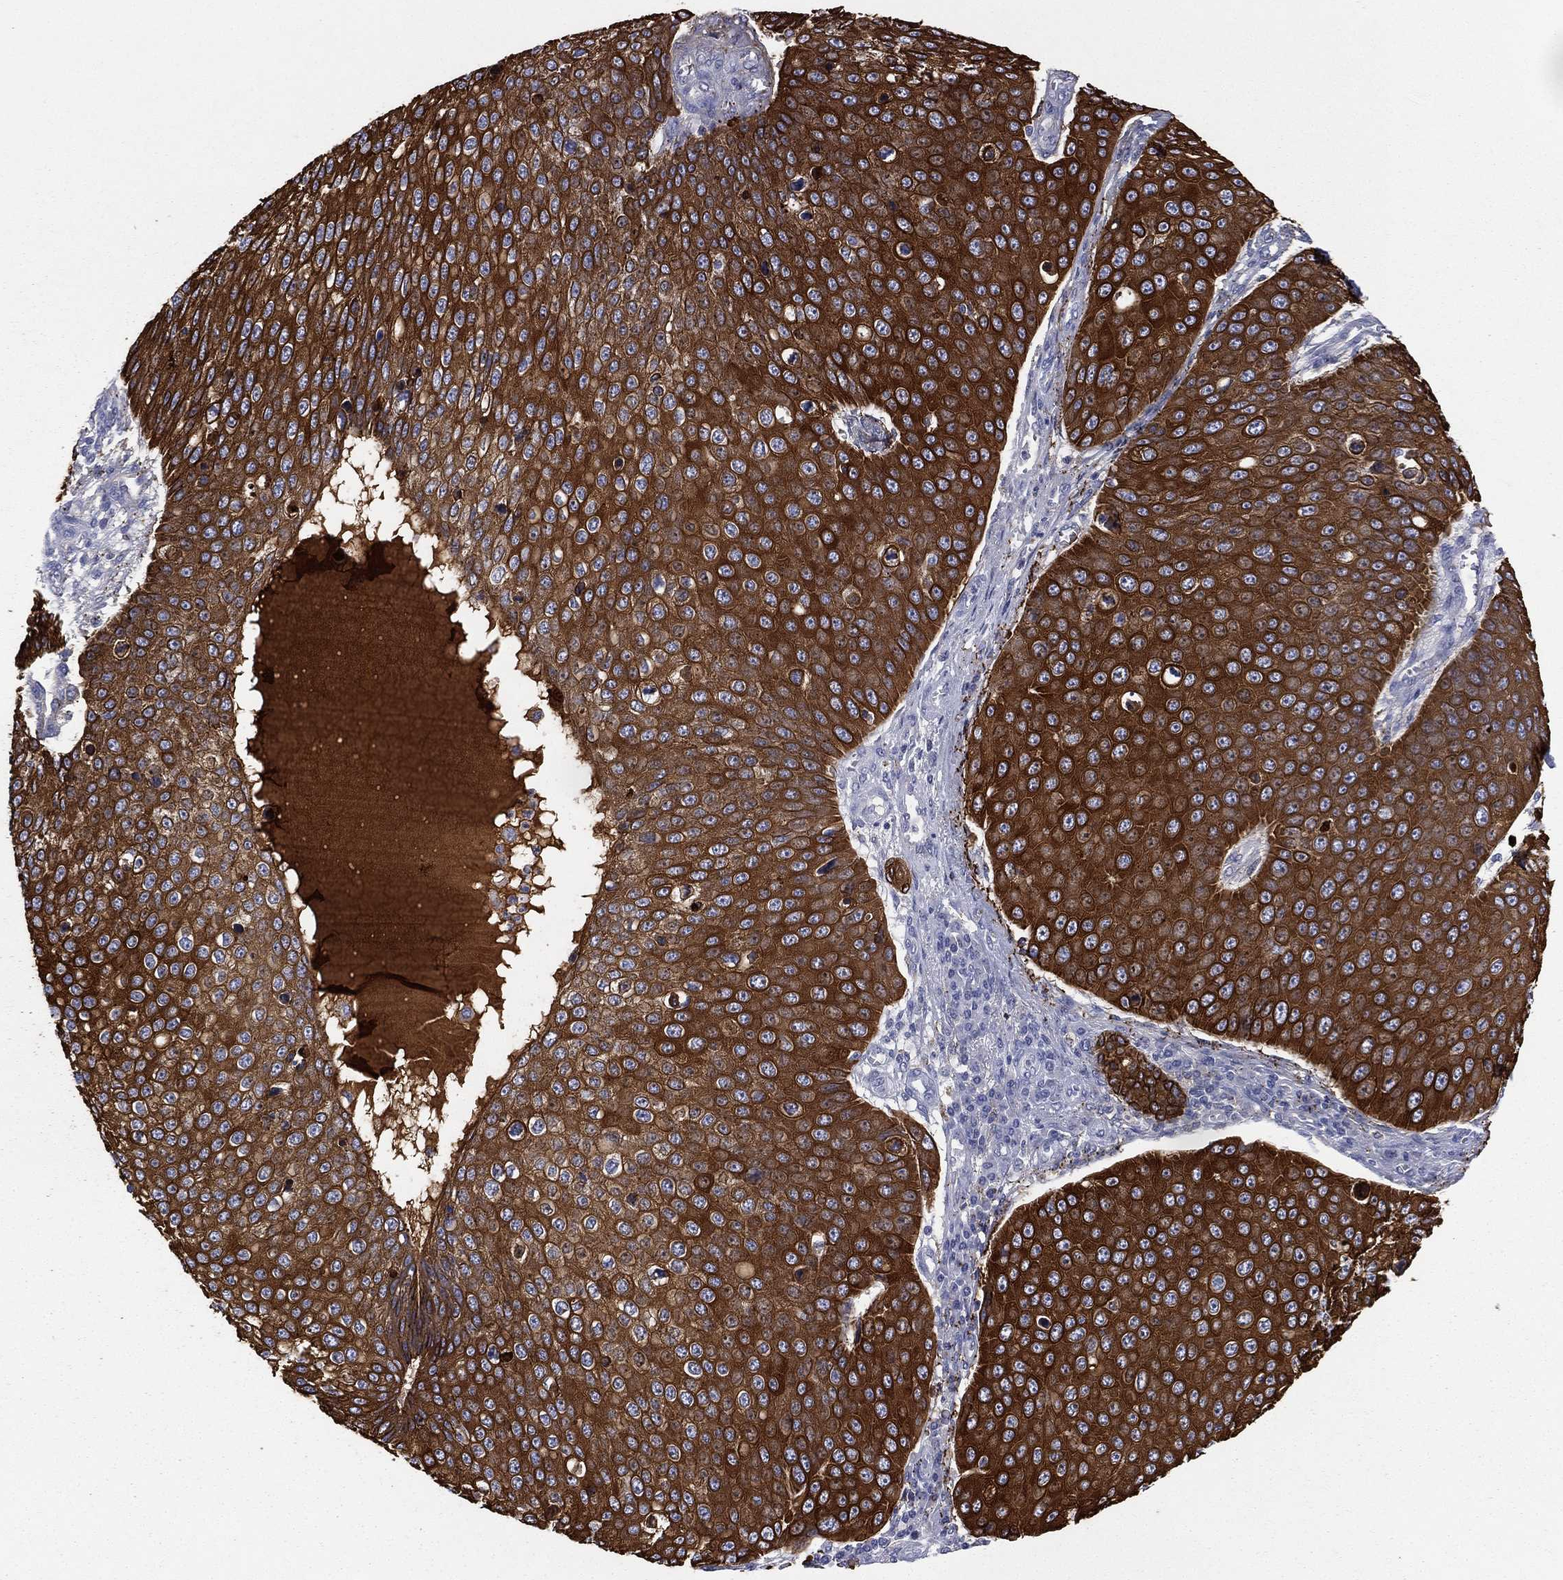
{"staining": {"intensity": "strong", "quantity": ">75%", "location": "cytoplasmic/membranous"}, "tissue": "skin cancer", "cell_type": "Tumor cells", "image_type": "cancer", "snomed": [{"axis": "morphology", "description": "Squamous cell carcinoma, NOS"}, {"axis": "topography", "description": "Skin"}], "caption": "The photomicrograph demonstrates staining of skin cancer, revealing strong cytoplasmic/membranous protein positivity (brown color) within tumor cells. (DAB (3,3'-diaminobenzidine) IHC with brightfield microscopy, high magnification).", "gene": "KRT7", "patient": {"sex": "male", "age": 71}}